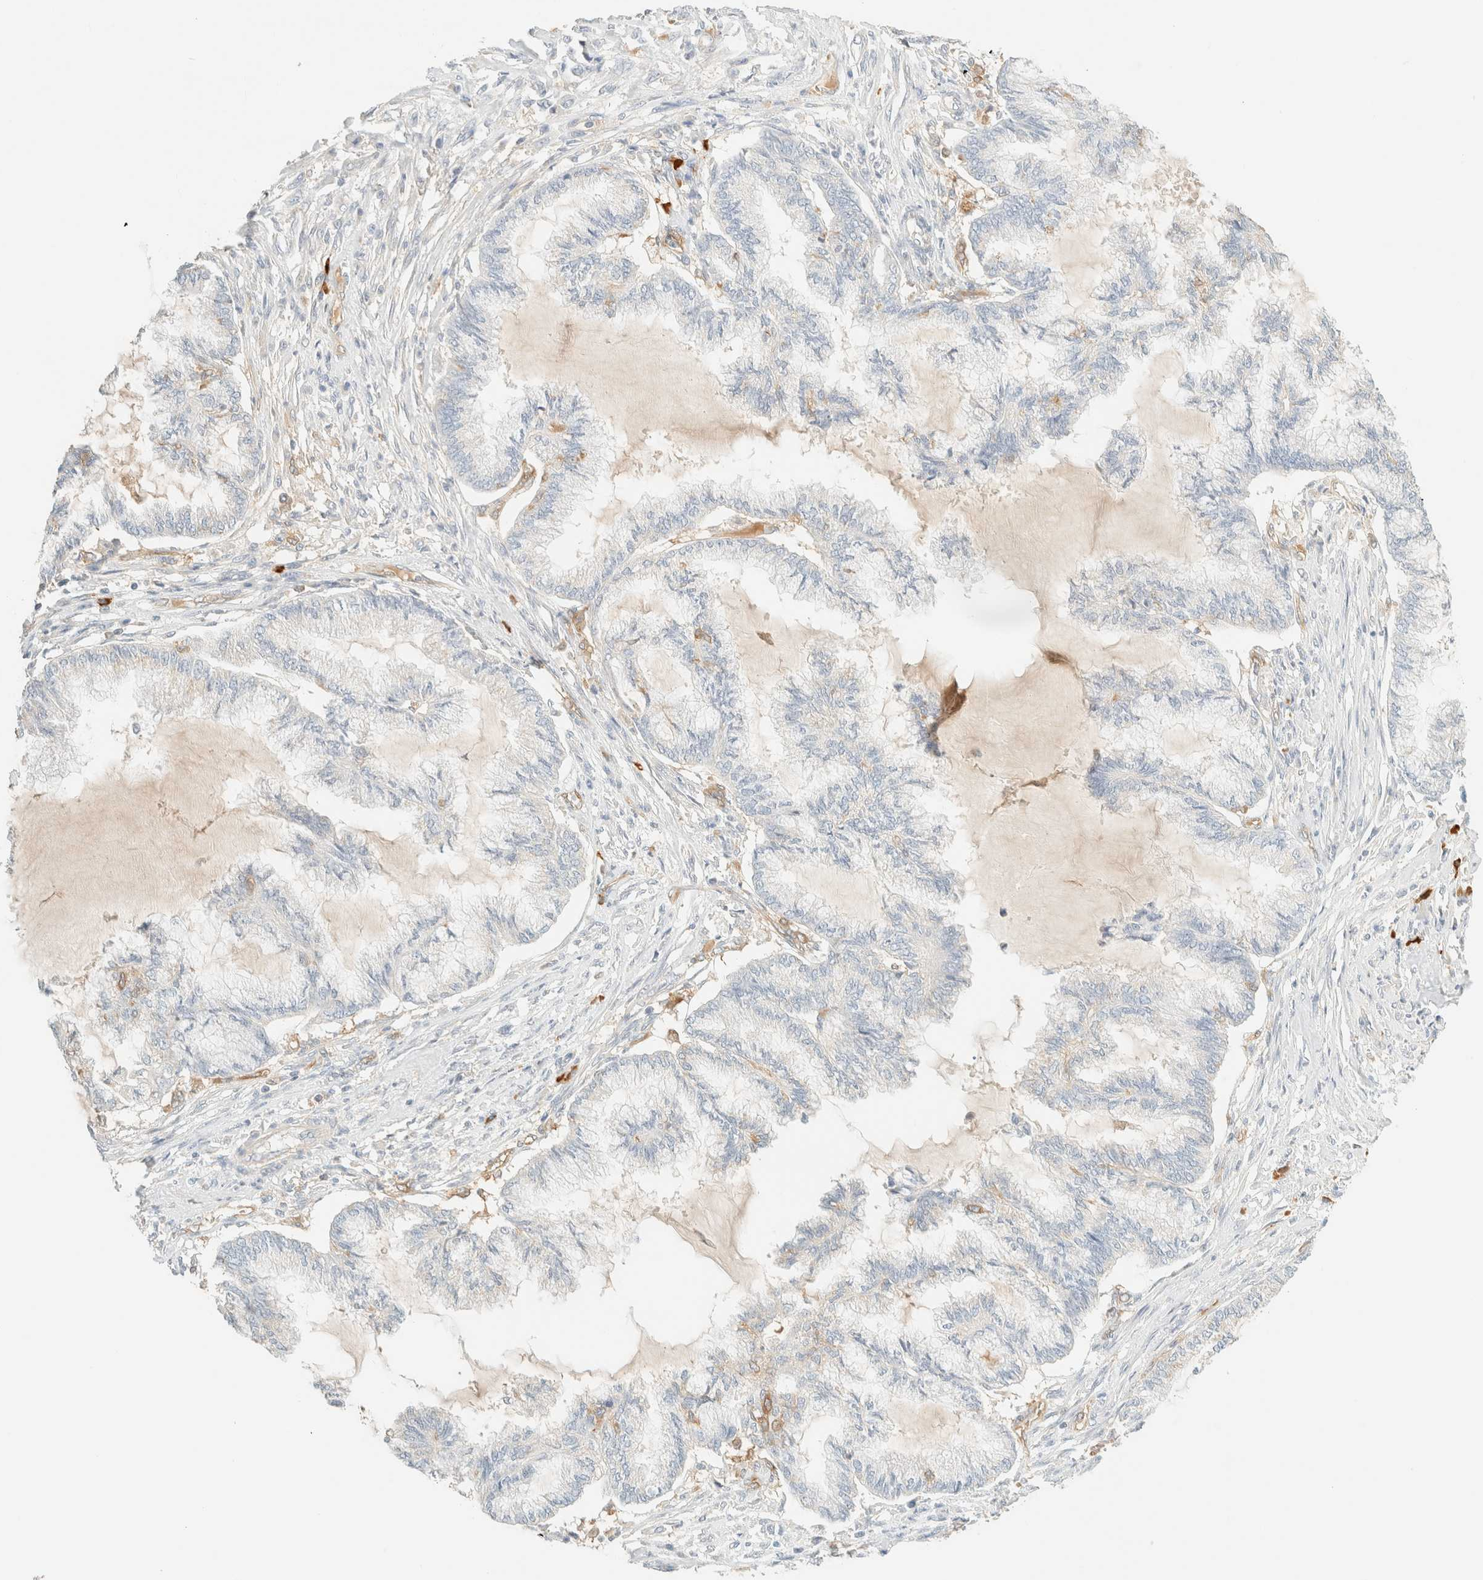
{"staining": {"intensity": "negative", "quantity": "none", "location": "none"}, "tissue": "endometrial cancer", "cell_type": "Tumor cells", "image_type": "cancer", "snomed": [{"axis": "morphology", "description": "Adenocarcinoma, NOS"}, {"axis": "topography", "description": "Endometrium"}], "caption": "The image reveals no staining of tumor cells in endometrial cancer.", "gene": "FHOD1", "patient": {"sex": "female", "age": 86}}